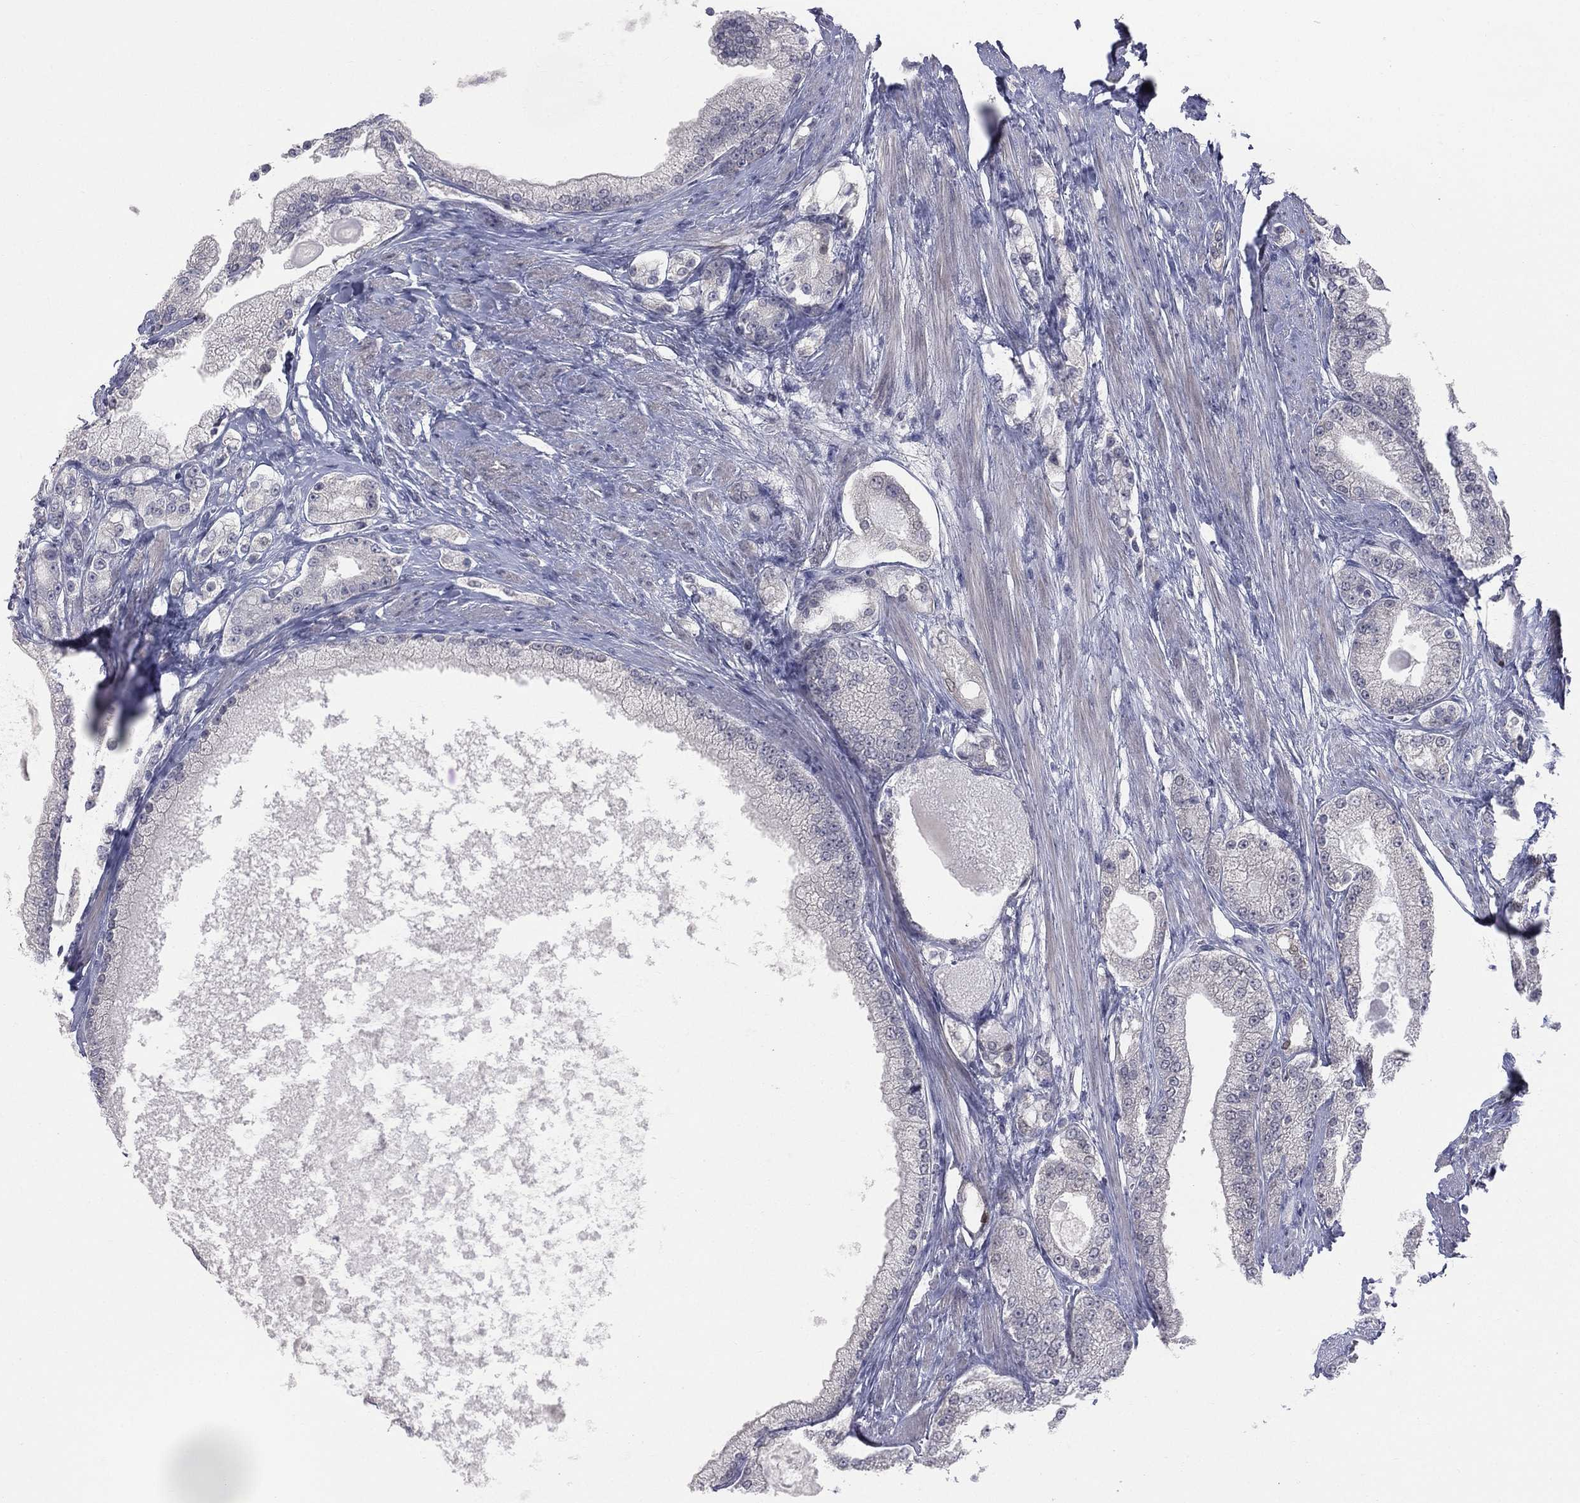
{"staining": {"intensity": "negative", "quantity": "none", "location": "none"}, "tissue": "prostate cancer", "cell_type": "Tumor cells", "image_type": "cancer", "snomed": [{"axis": "morphology", "description": "Adenocarcinoma, NOS"}, {"axis": "topography", "description": "Prostate and seminal vesicle, NOS"}, {"axis": "topography", "description": "Prostate"}], "caption": "This is an immunohistochemistry (IHC) image of human adenocarcinoma (prostate). There is no positivity in tumor cells.", "gene": "DMKN", "patient": {"sex": "male", "age": 67}}